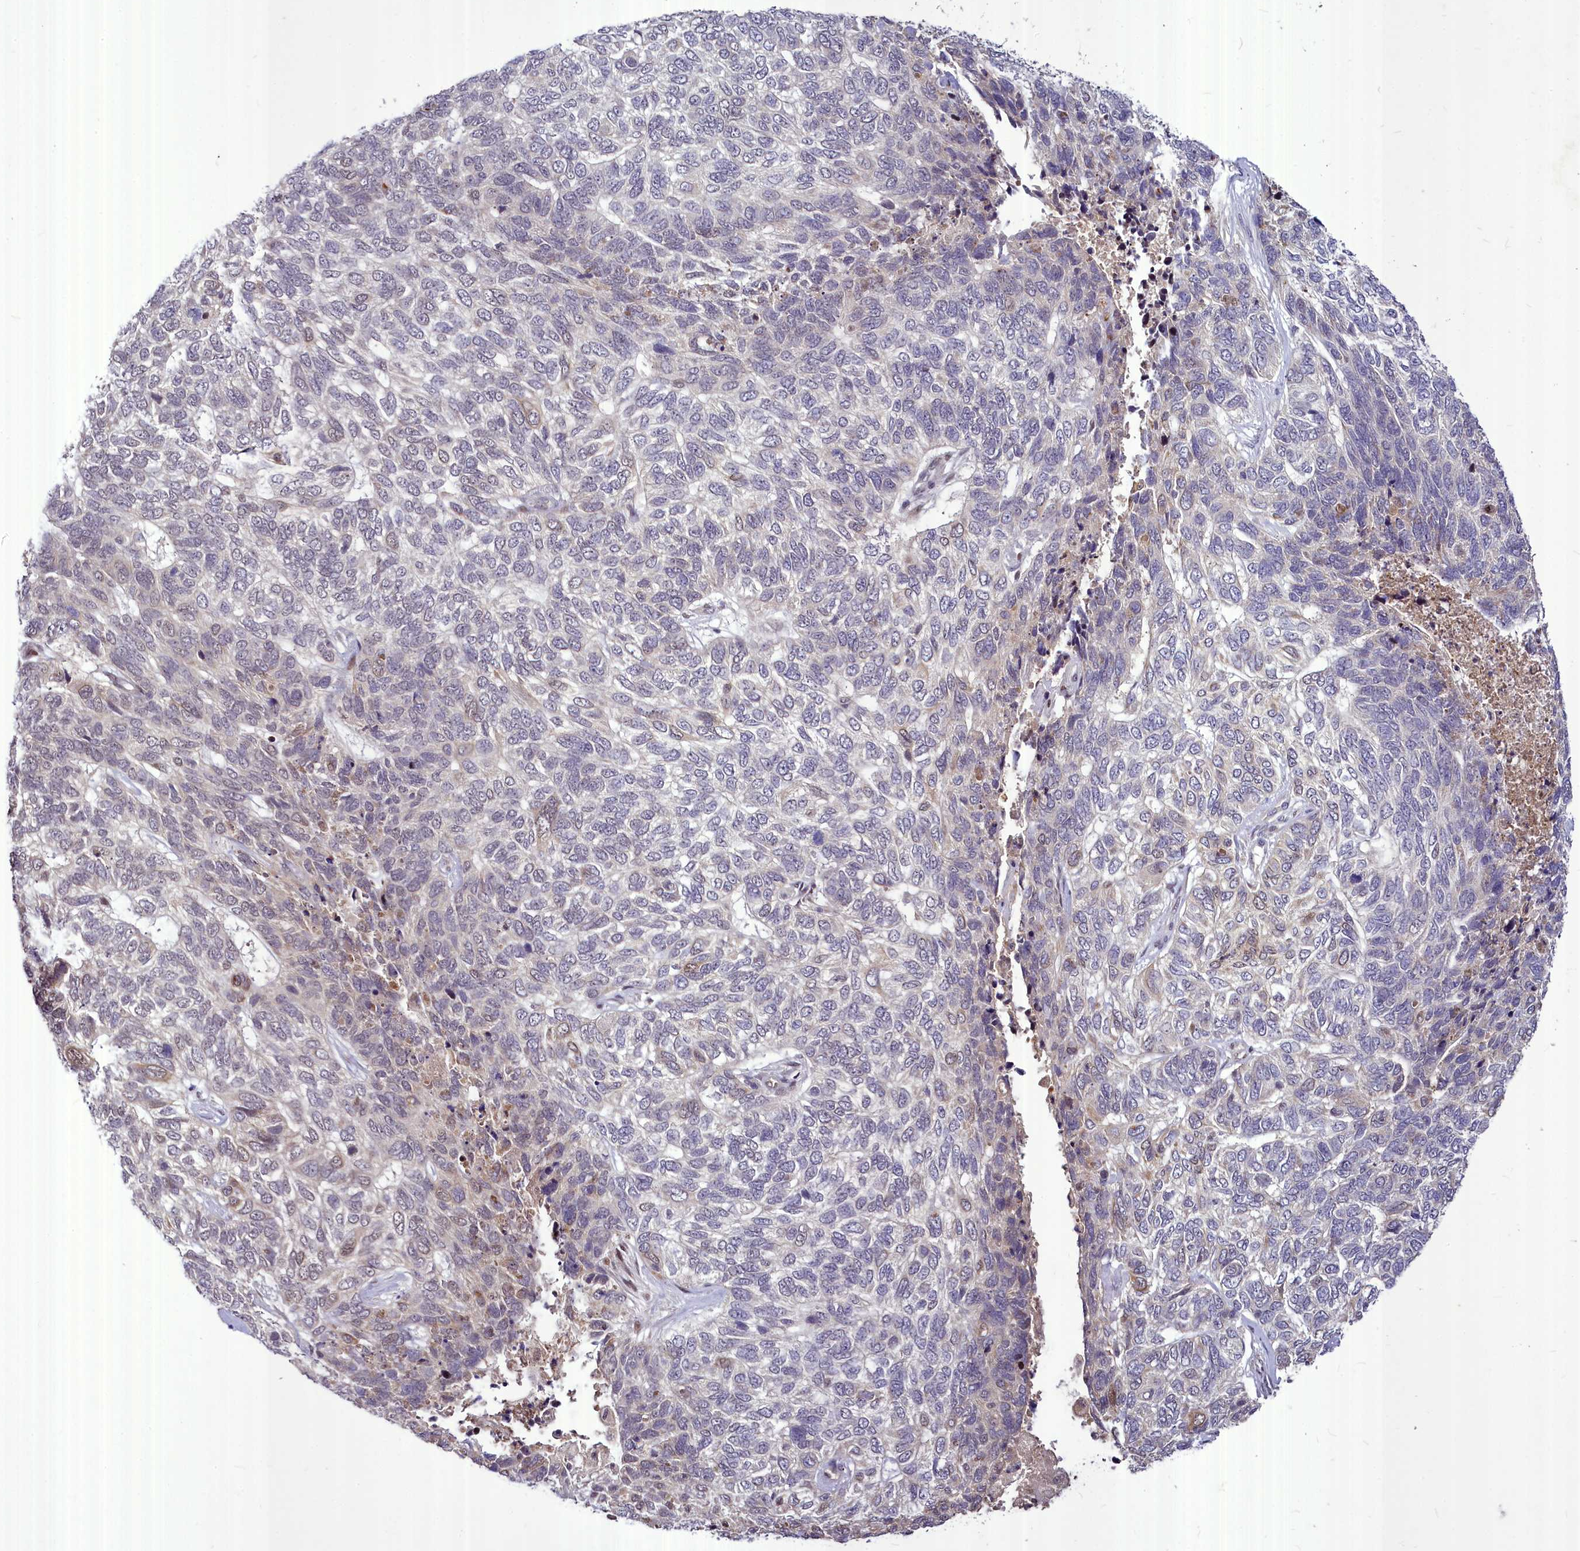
{"staining": {"intensity": "weak", "quantity": "<25%", "location": "nuclear"}, "tissue": "skin cancer", "cell_type": "Tumor cells", "image_type": "cancer", "snomed": [{"axis": "morphology", "description": "Basal cell carcinoma"}, {"axis": "topography", "description": "Skin"}], "caption": "Immunohistochemistry micrograph of neoplastic tissue: human skin basal cell carcinoma stained with DAB (3,3'-diaminobenzidine) reveals no significant protein staining in tumor cells.", "gene": "MAML2", "patient": {"sex": "female", "age": 65}}